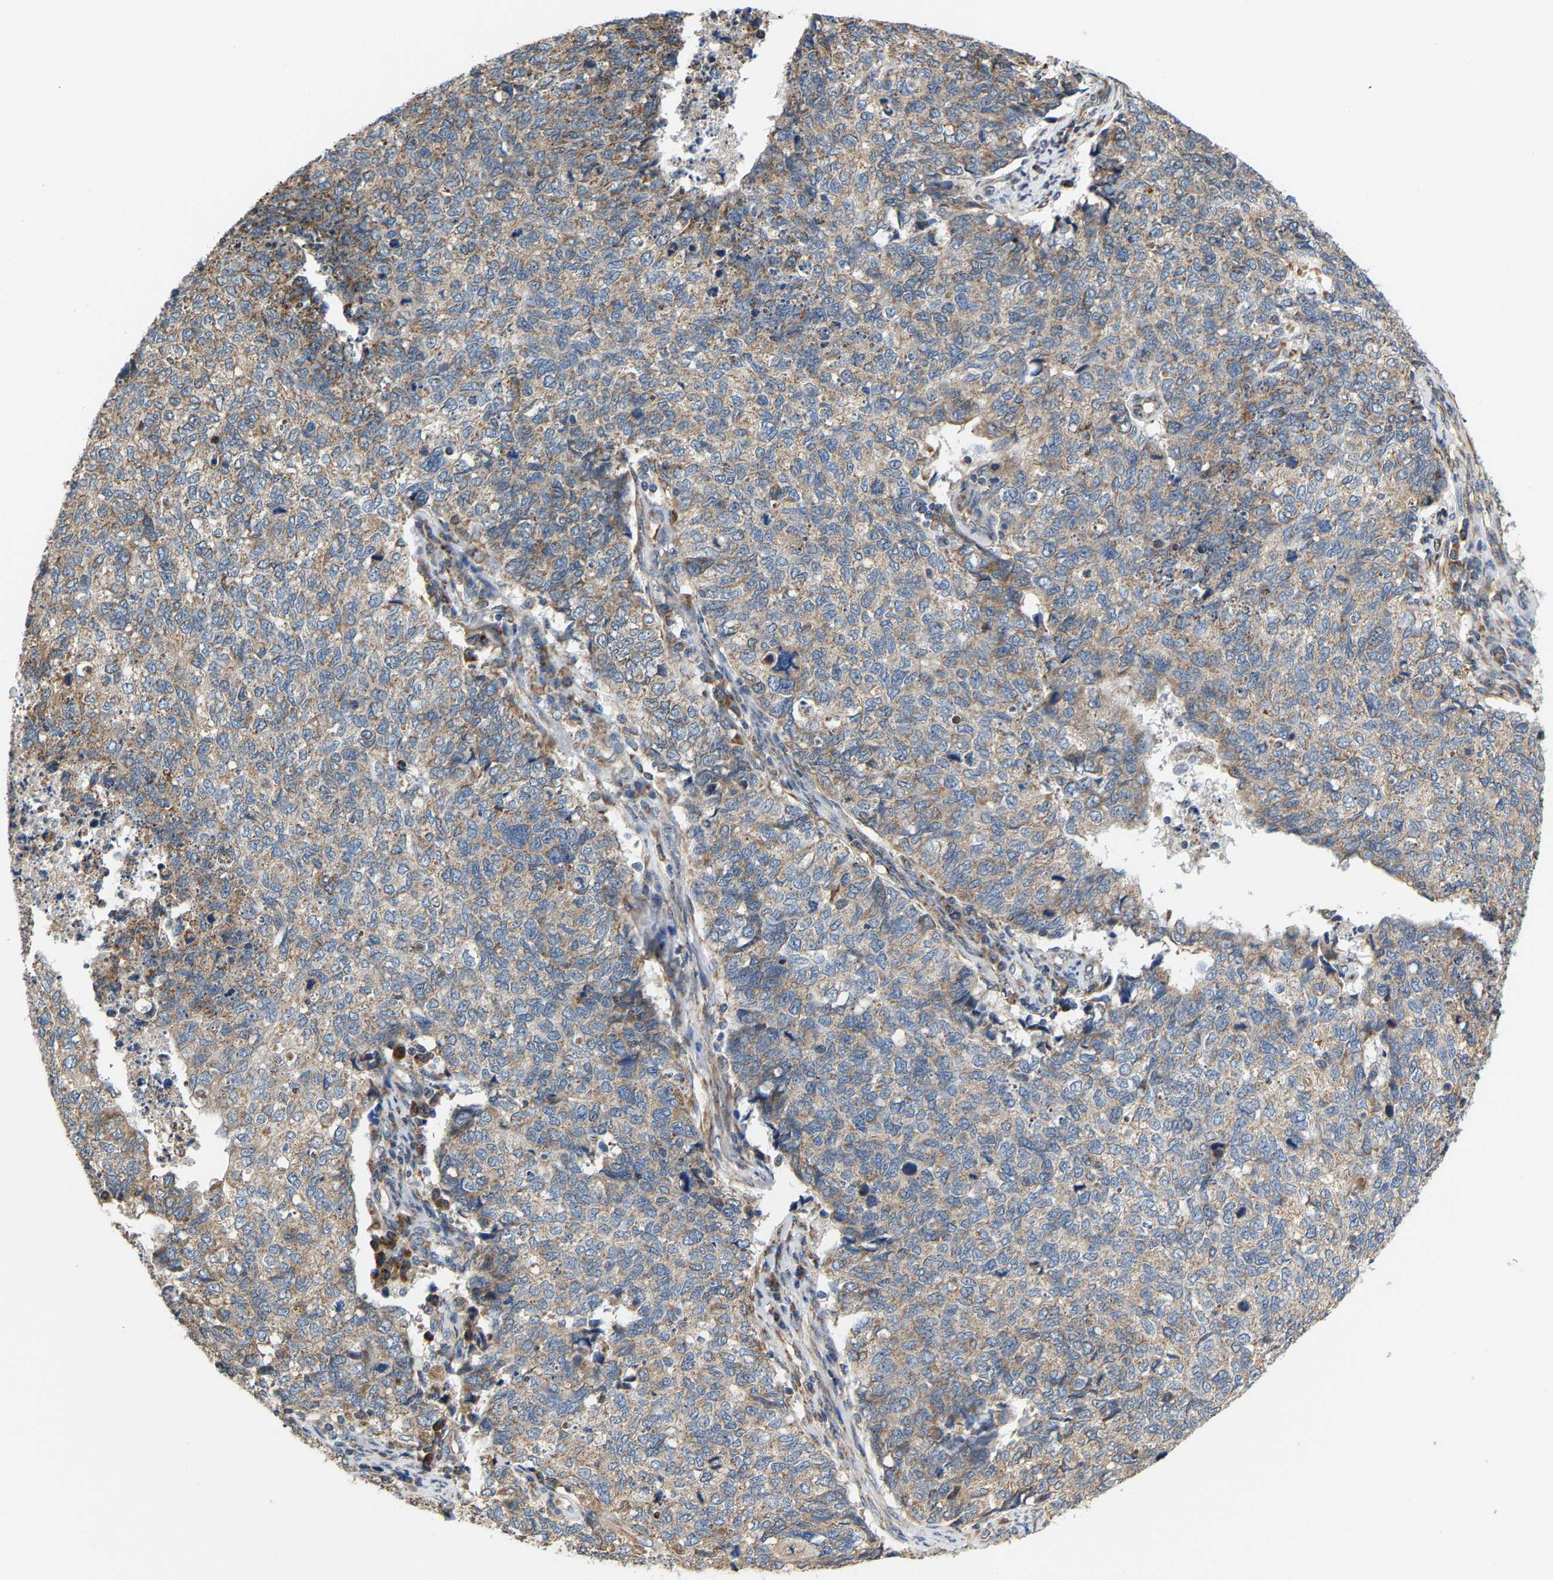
{"staining": {"intensity": "weak", "quantity": "25%-75%", "location": "cytoplasmic/membranous"}, "tissue": "cervical cancer", "cell_type": "Tumor cells", "image_type": "cancer", "snomed": [{"axis": "morphology", "description": "Squamous cell carcinoma, NOS"}, {"axis": "topography", "description": "Cervix"}], "caption": "DAB immunohistochemical staining of human cervical squamous cell carcinoma displays weak cytoplasmic/membranous protein staining in approximately 25%-75% of tumor cells. Immunohistochemistry (ihc) stains the protein of interest in brown and the nuclei are stained blue.", "gene": "TMEM168", "patient": {"sex": "female", "age": 63}}